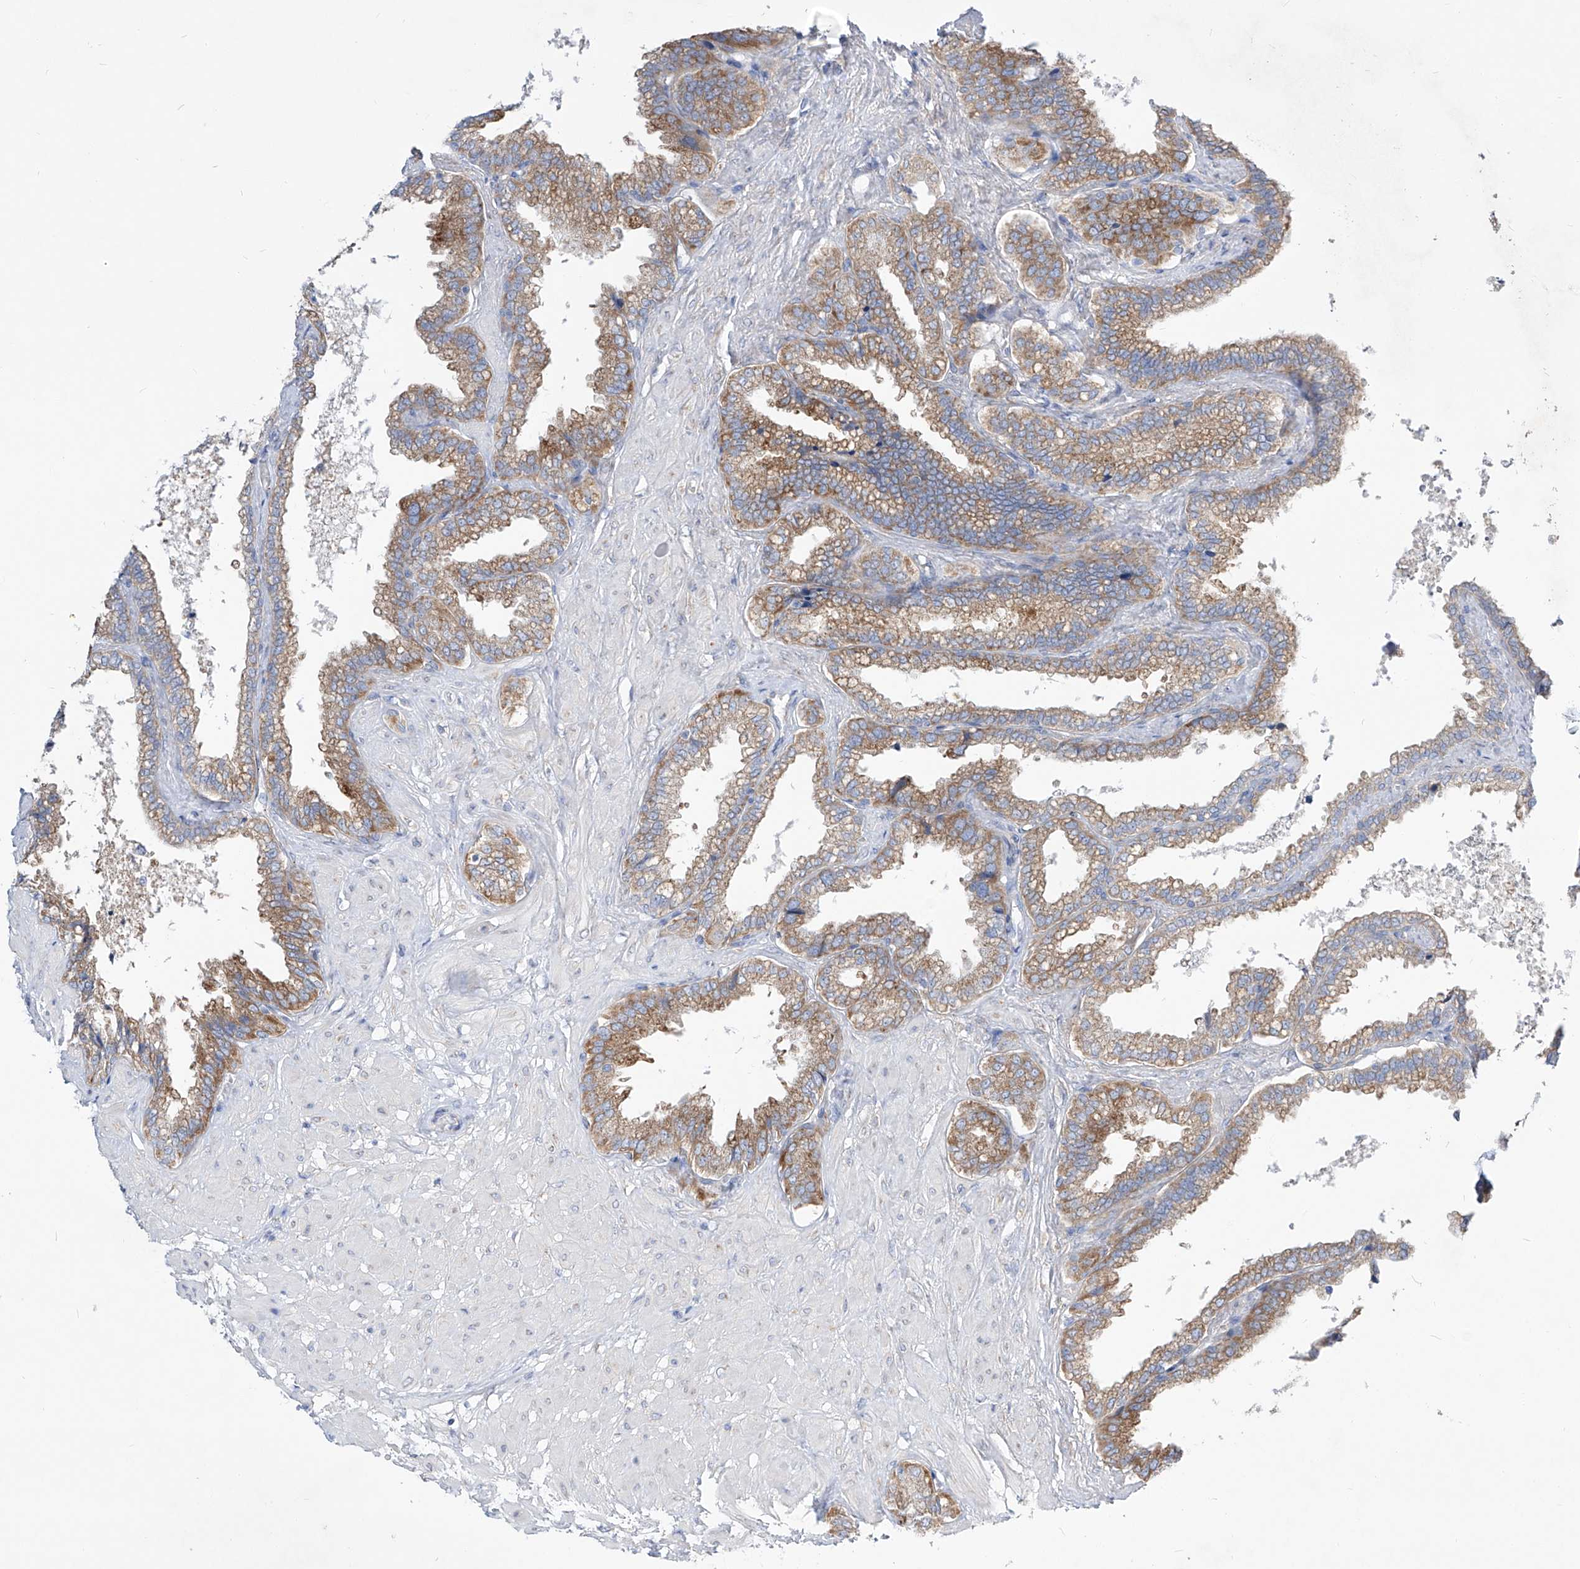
{"staining": {"intensity": "moderate", "quantity": ">75%", "location": "cytoplasmic/membranous"}, "tissue": "seminal vesicle", "cell_type": "Glandular cells", "image_type": "normal", "snomed": [{"axis": "morphology", "description": "Normal tissue, NOS"}, {"axis": "topography", "description": "Seminal veicle"}], "caption": "Seminal vesicle stained for a protein (brown) shows moderate cytoplasmic/membranous positive staining in about >75% of glandular cells.", "gene": "UFL1", "patient": {"sex": "male", "age": 46}}